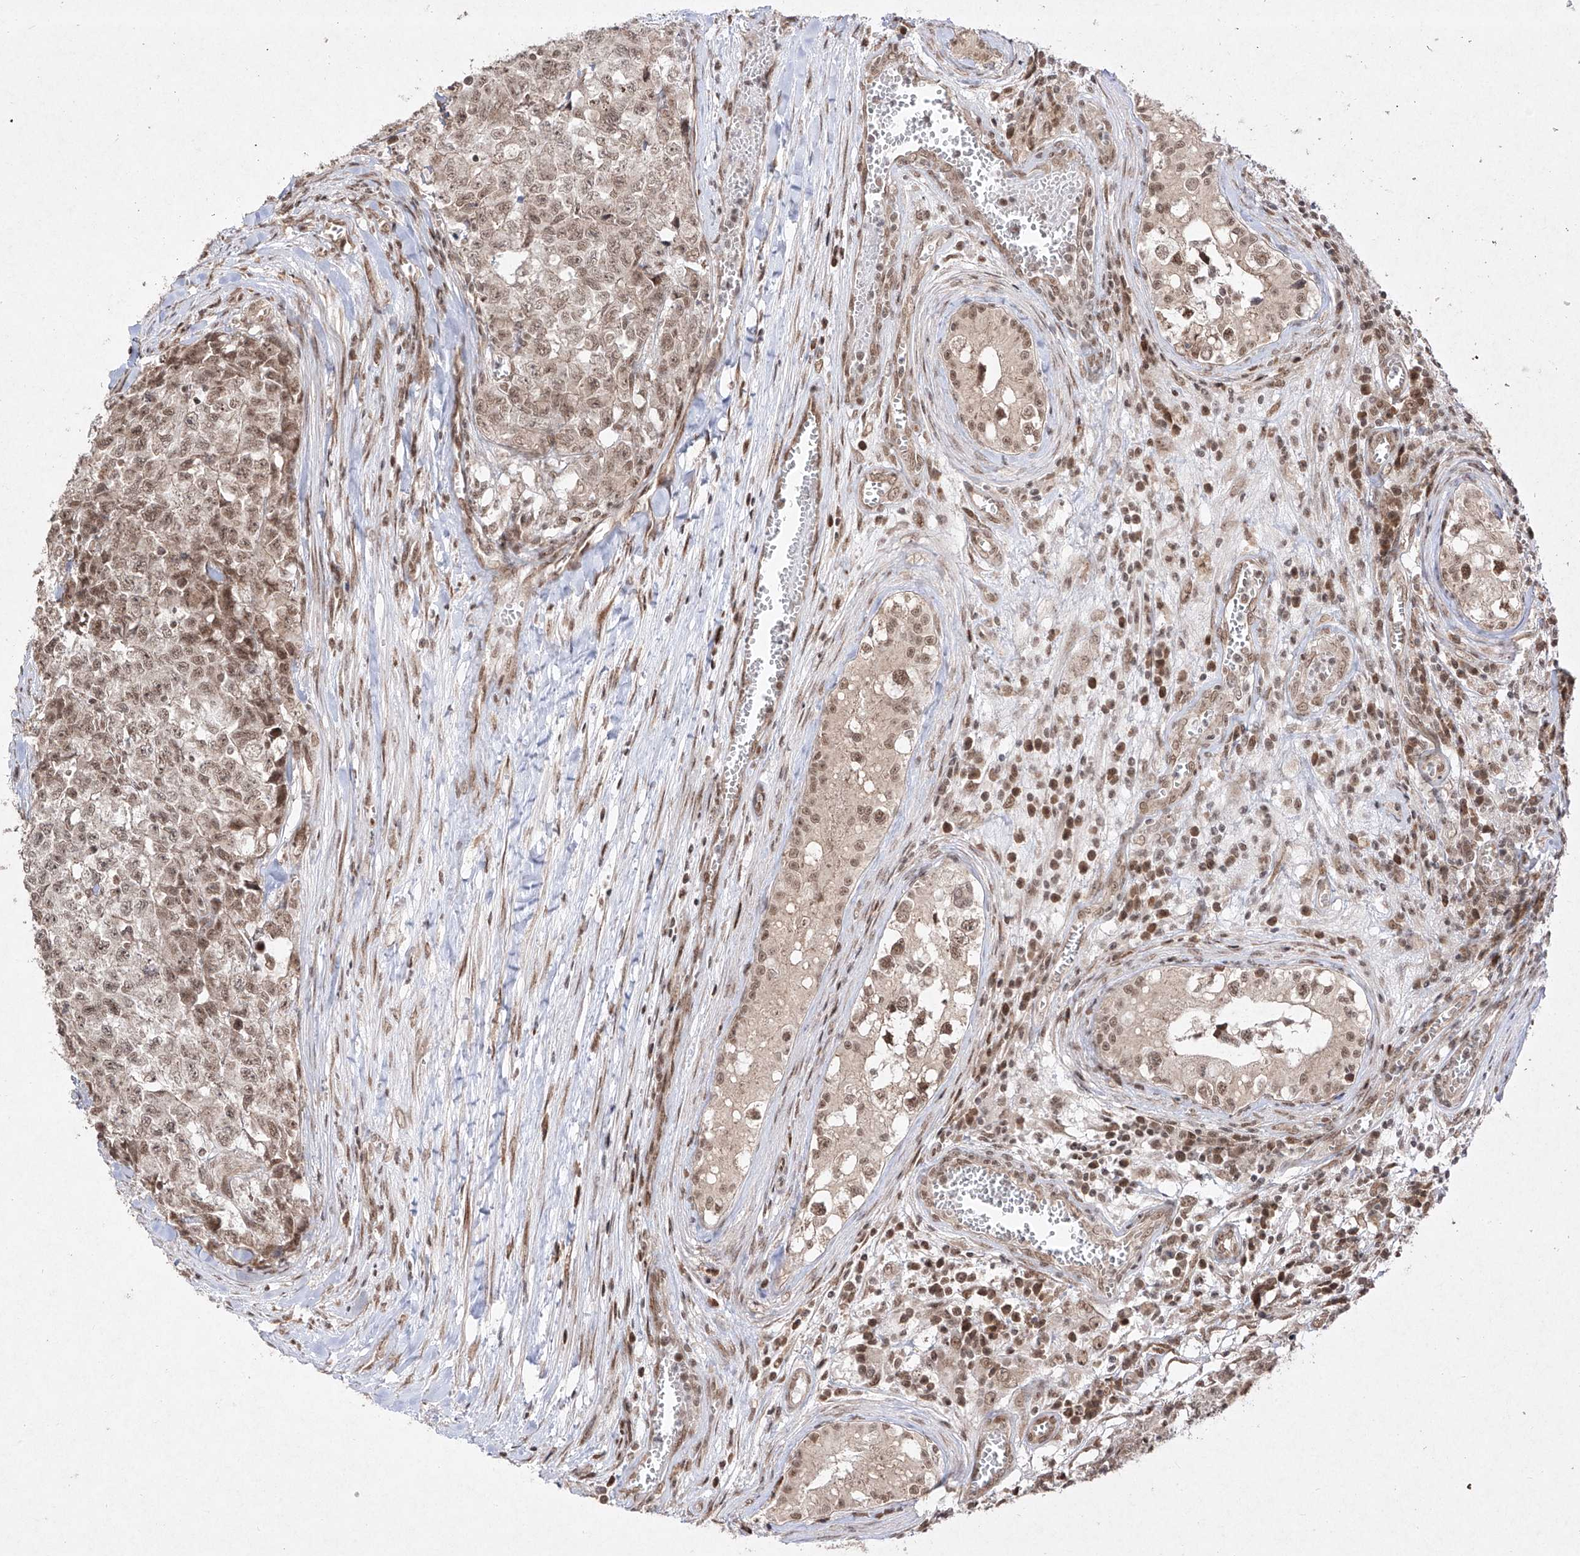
{"staining": {"intensity": "weak", "quantity": ">75%", "location": "nuclear"}, "tissue": "testis cancer", "cell_type": "Tumor cells", "image_type": "cancer", "snomed": [{"axis": "morphology", "description": "Carcinoma, Embryonal, NOS"}, {"axis": "topography", "description": "Testis"}], "caption": "Immunohistochemical staining of testis cancer shows low levels of weak nuclear positivity in about >75% of tumor cells. (DAB (3,3'-diaminobenzidine) IHC with brightfield microscopy, high magnification).", "gene": "SNRNP27", "patient": {"sex": "male", "age": 28}}